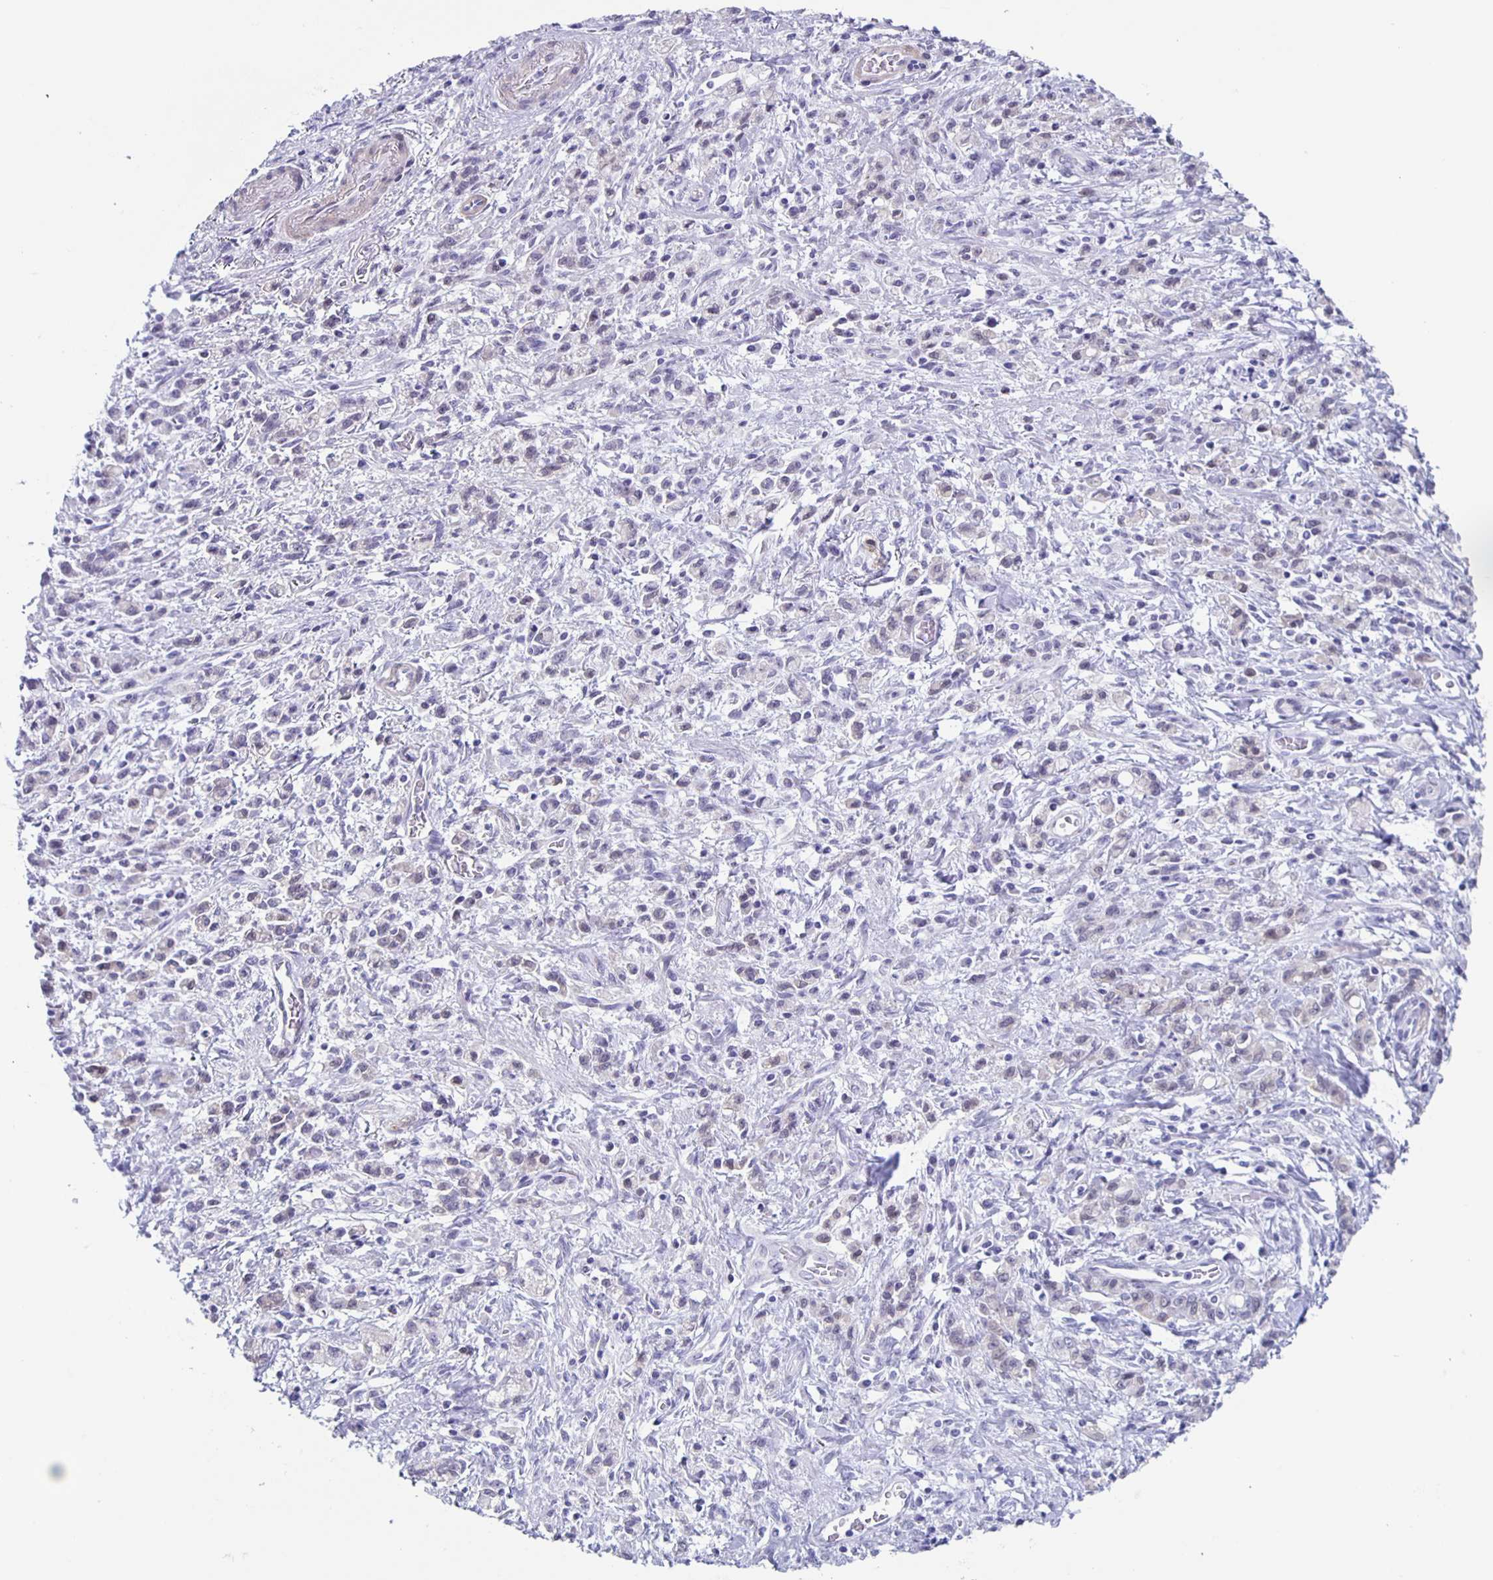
{"staining": {"intensity": "negative", "quantity": "none", "location": "none"}, "tissue": "stomach cancer", "cell_type": "Tumor cells", "image_type": "cancer", "snomed": [{"axis": "morphology", "description": "Adenocarcinoma, NOS"}, {"axis": "topography", "description": "Stomach"}], "caption": "High power microscopy histopathology image of an immunohistochemistry (IHC) image of adenocarcinoma (stomach), revealing no significant expression in tumor cells.", "gene": "TPPP", "patient": {"sex": "male", "age": 77}}